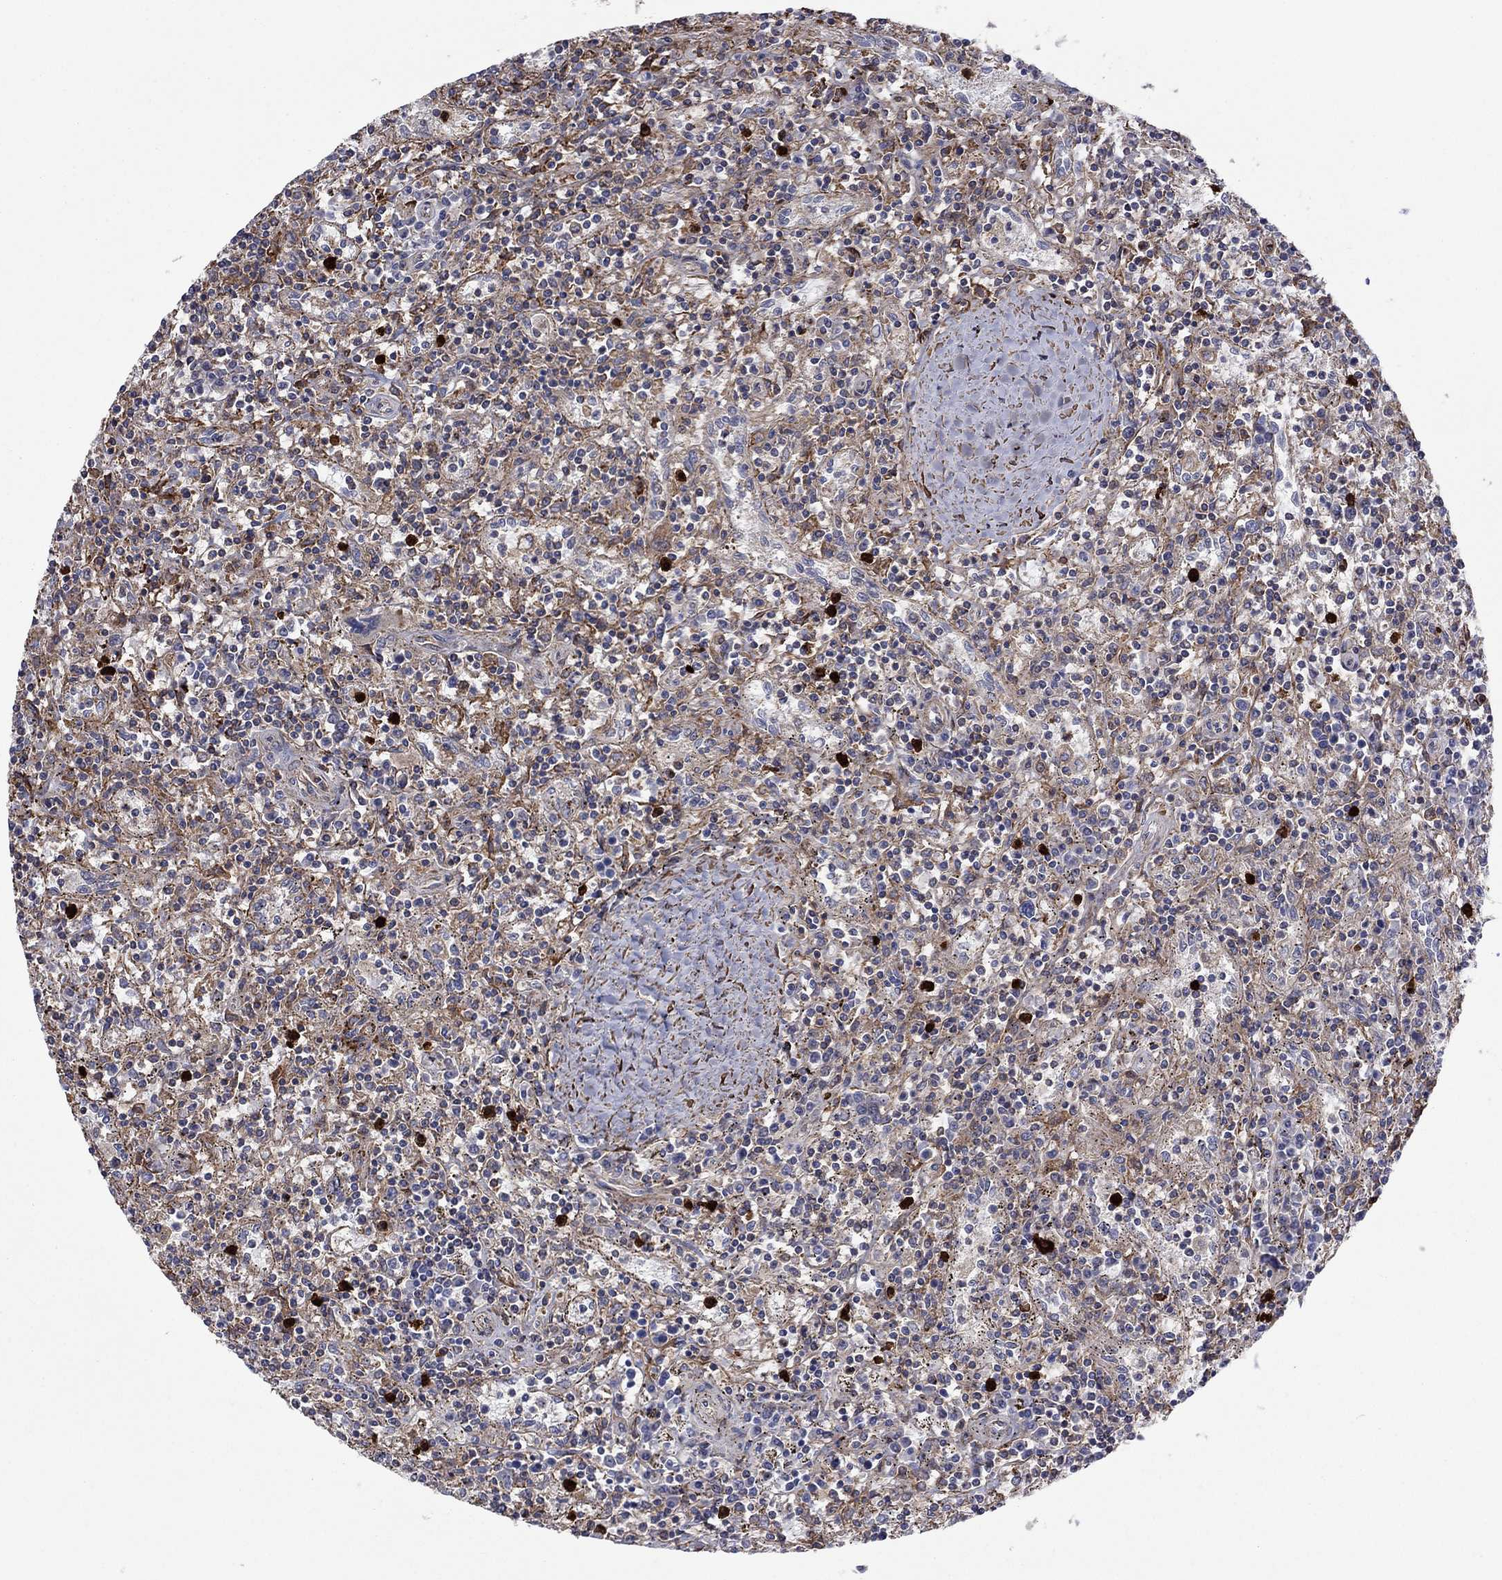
{"staining": {"intensity": "moderate", "quantity": "25%-75%", "location": "cytoplasmic/membranous"}, "tissue": "lymphoma", "cell_type": "Tumor cells", "image_type": "cancer", "snomed": [{"axis": "morphology", "description": "Malignant lymphoma, non-Hodgkin's type, Low grade"}, {"axis": "topography", "description": "Spleen"}], "caption": "Low-grade malignant lymphoma, non-Hodgkin's type was stained to show a protein in brown. There is medium levels of moderate cytoplasmic/membranous staining in approximately 25%-75% of tumor cells.", "gene": "PAG1", "patient": {"sex": "male", "age": 62}}